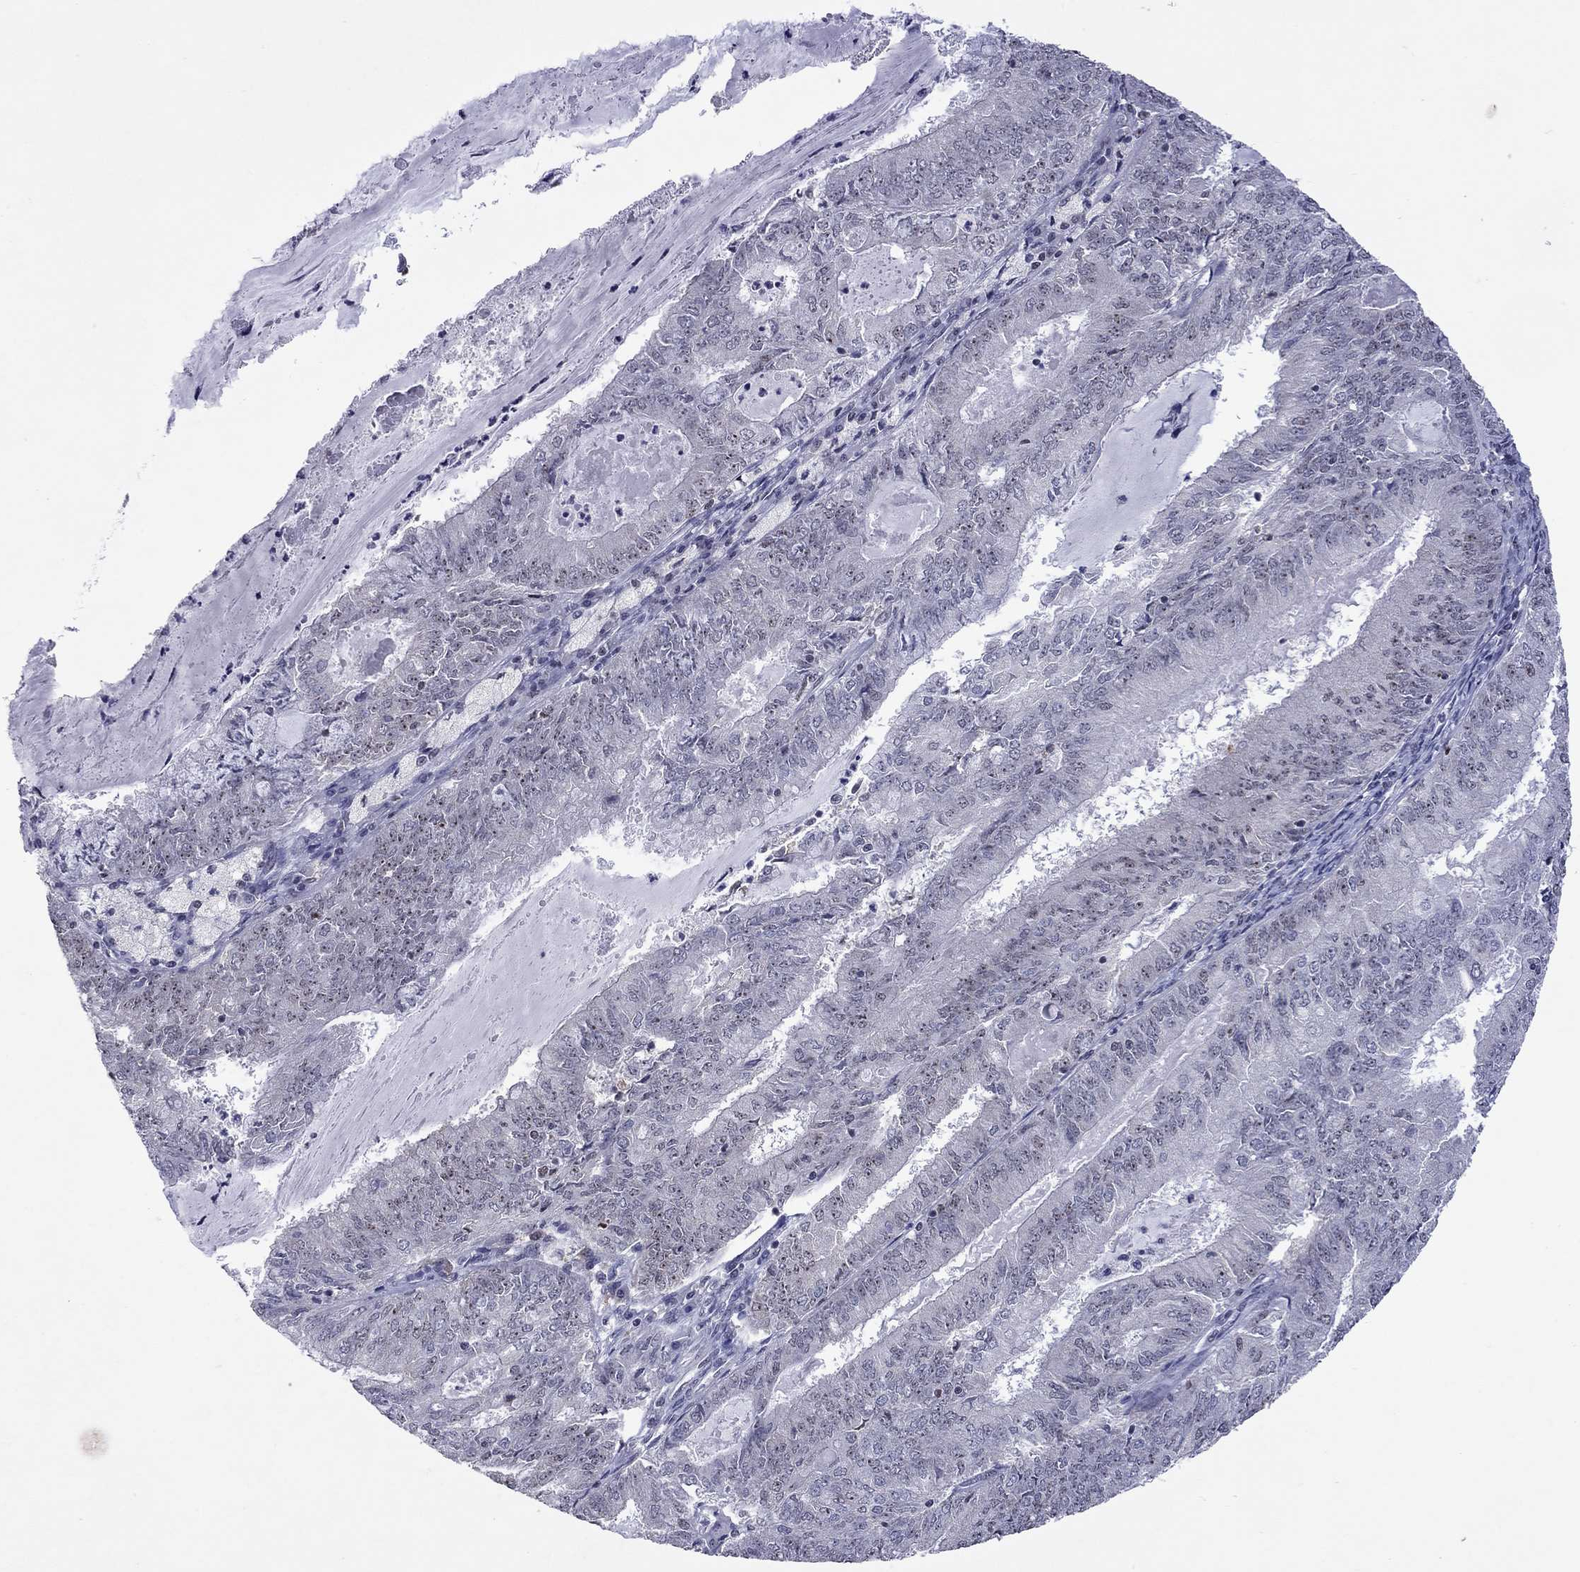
{"staining": {"intensity": "negative", "quantity": "none", "location": "none"}, "tissue": "endometrial cancer", "cell_type": "Tumor cells", "image_type": "cancer", "snomed": [{"axis": "morphology", "description": "Adenocarcinoma, NOS"}, {"axis": "topography", "description": "Endometrium"}], "caption": "Immunohistochemical staining of endometrial adenocarcinoma exhibits no significant positivity in tumor cells. (DAB (3,3'-diaminobenzidine) immunohistochemistry visualized using brightfield microscopy, high magnification).", "gene": "SPOUT1", "patient": {"sex": "female", "age": 57}}